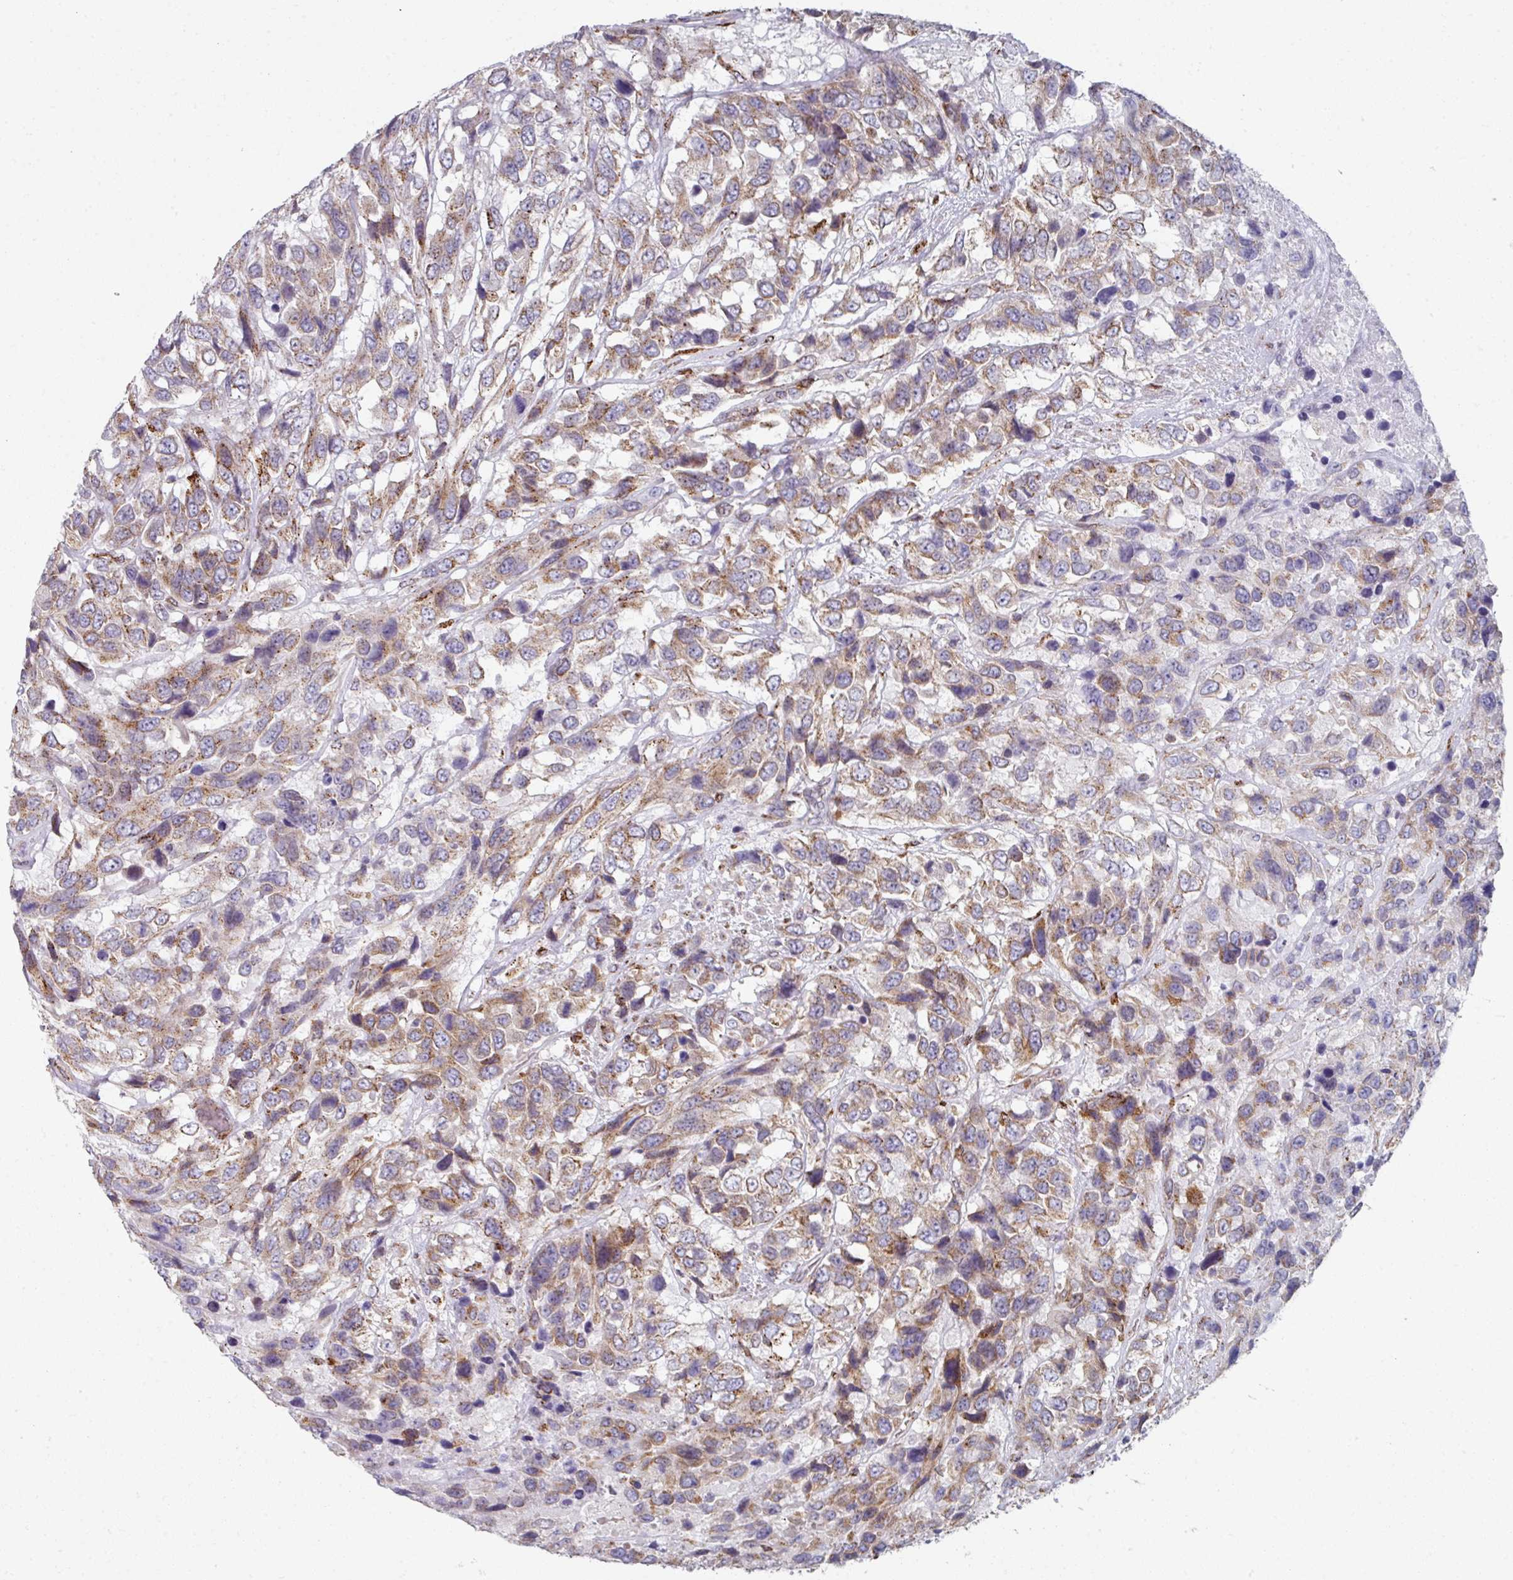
{"staining": {"intensity": "moderate", "quantity": ">75%", "location": "cytoplasmic/membranous"}, "tissue": "urothelial cancer", "cell_type": "Tumor cells", "image_type": "cancer", "snomed": [{"axis": "morphology", "description": "Urothelial carcinoma, High grade"}, {"axis": "topography", "description": "Urinary bladder"}], "caption": "Protein staining shows moderate cytoplasmic/membranous positivity in about >75% of tumor cells in urothelial carcinoma (high-grade).", "gene": "CCDC85B", "patient": {"sex": "female", "age": 70}}